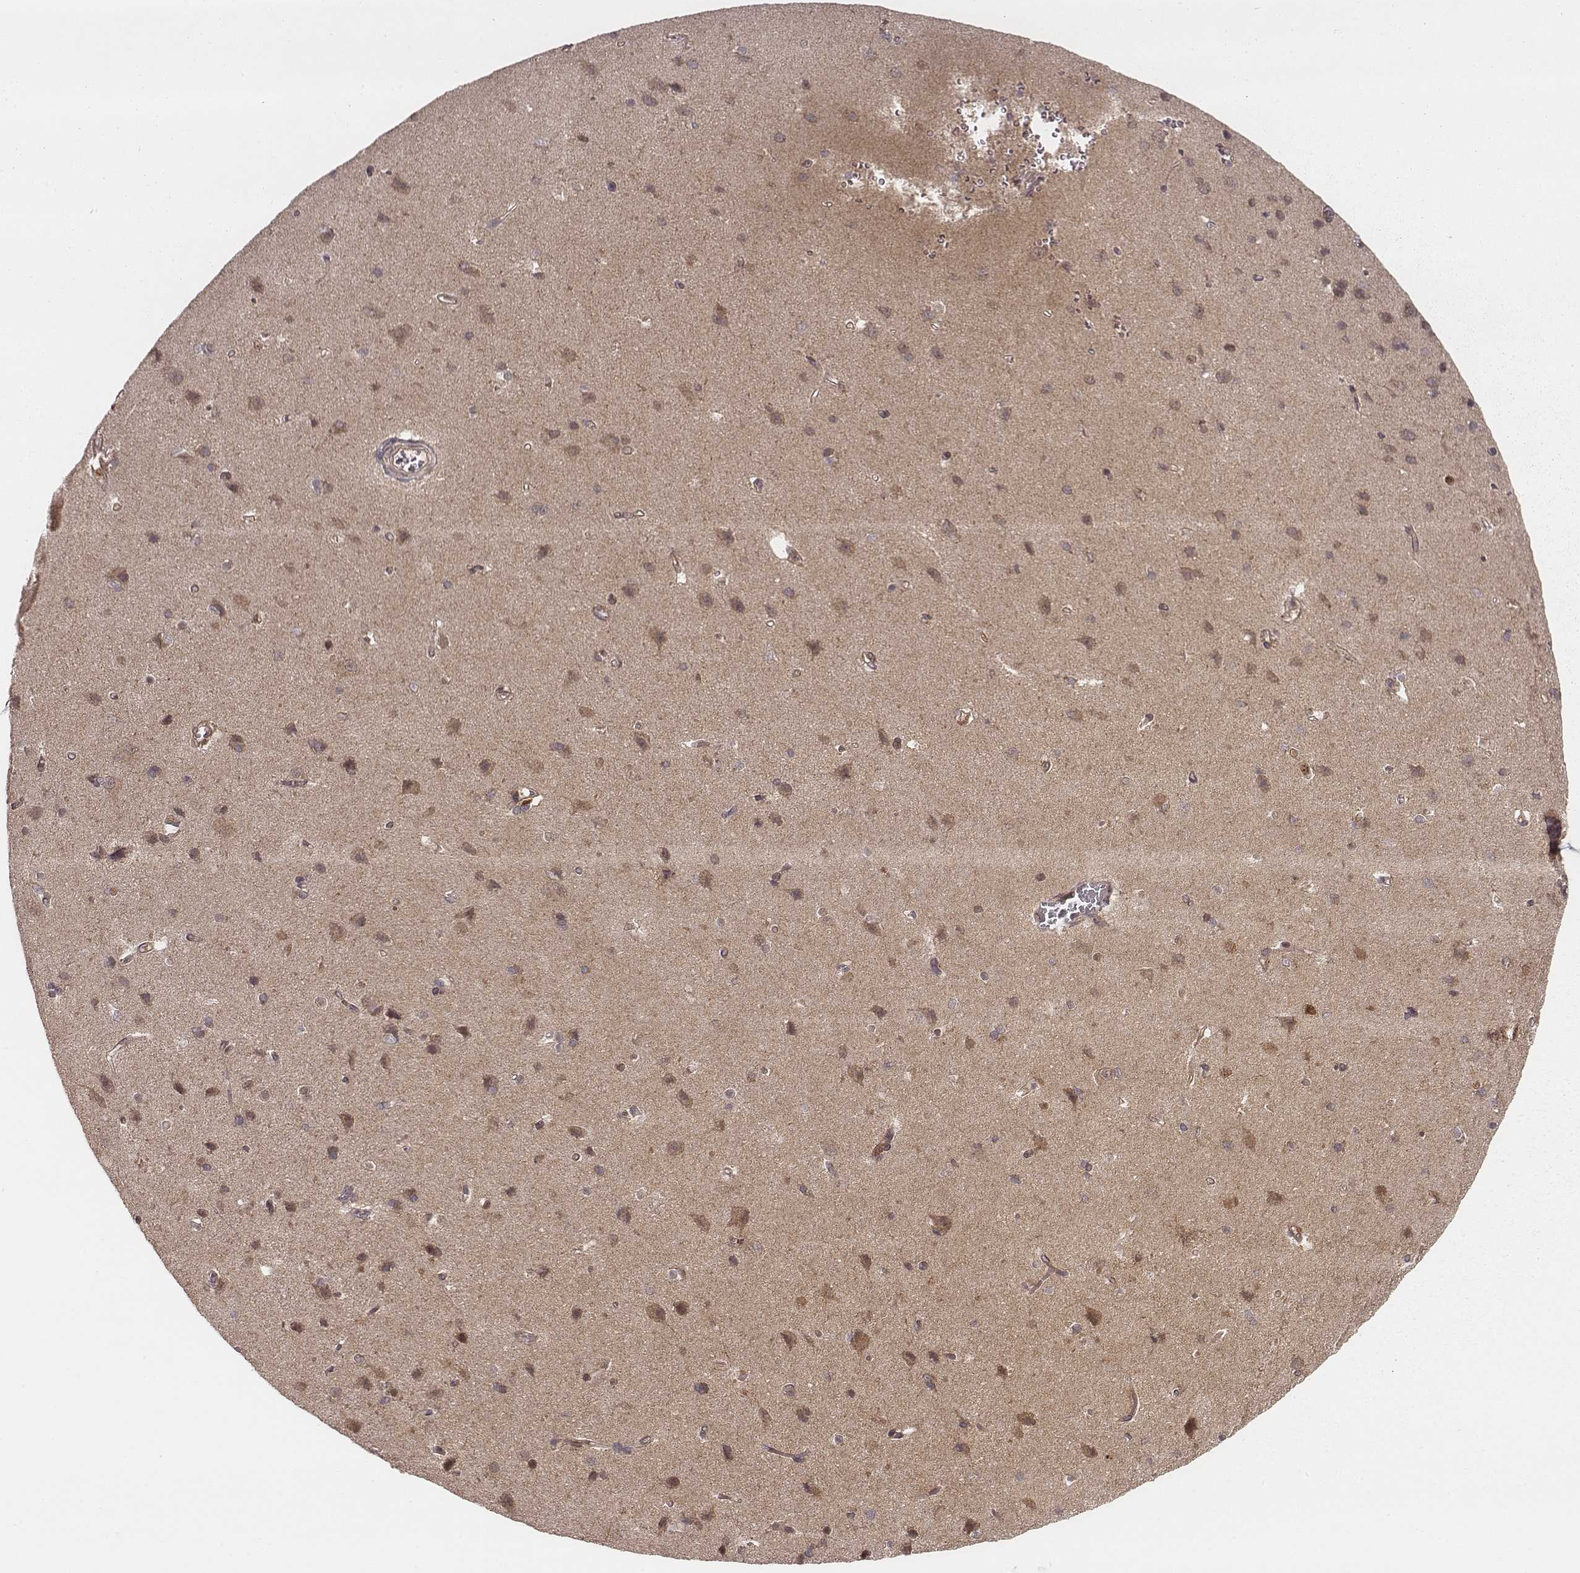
{"staining": {"intensity": "strong", "quantity": ">75%", "location": "cytoplasmic/membranous"}, "tissue": "cerebral cortex", "cell_type": "Endothelial cells", "image_type": "normal", "snomed": [{"axis": "morphology", "description": "Normal tissue, NOS"}, {"axis": "topography", "description": "Cerebral cortex"}], "caption": "Immunohistochemical staining of normal cerebral cortex displays >75% levels of strong cytoplasmic/membranous protein positivity in approximately >75% of endothelial cells. The staining was performed using DAB (3,3'-diaminobenzidine), with brown indicating positive protein expression. Nuclei are stained blue with hematoxylin.", "gene": "VPS26A", "patient": {"sex": "male", "age": 37}}